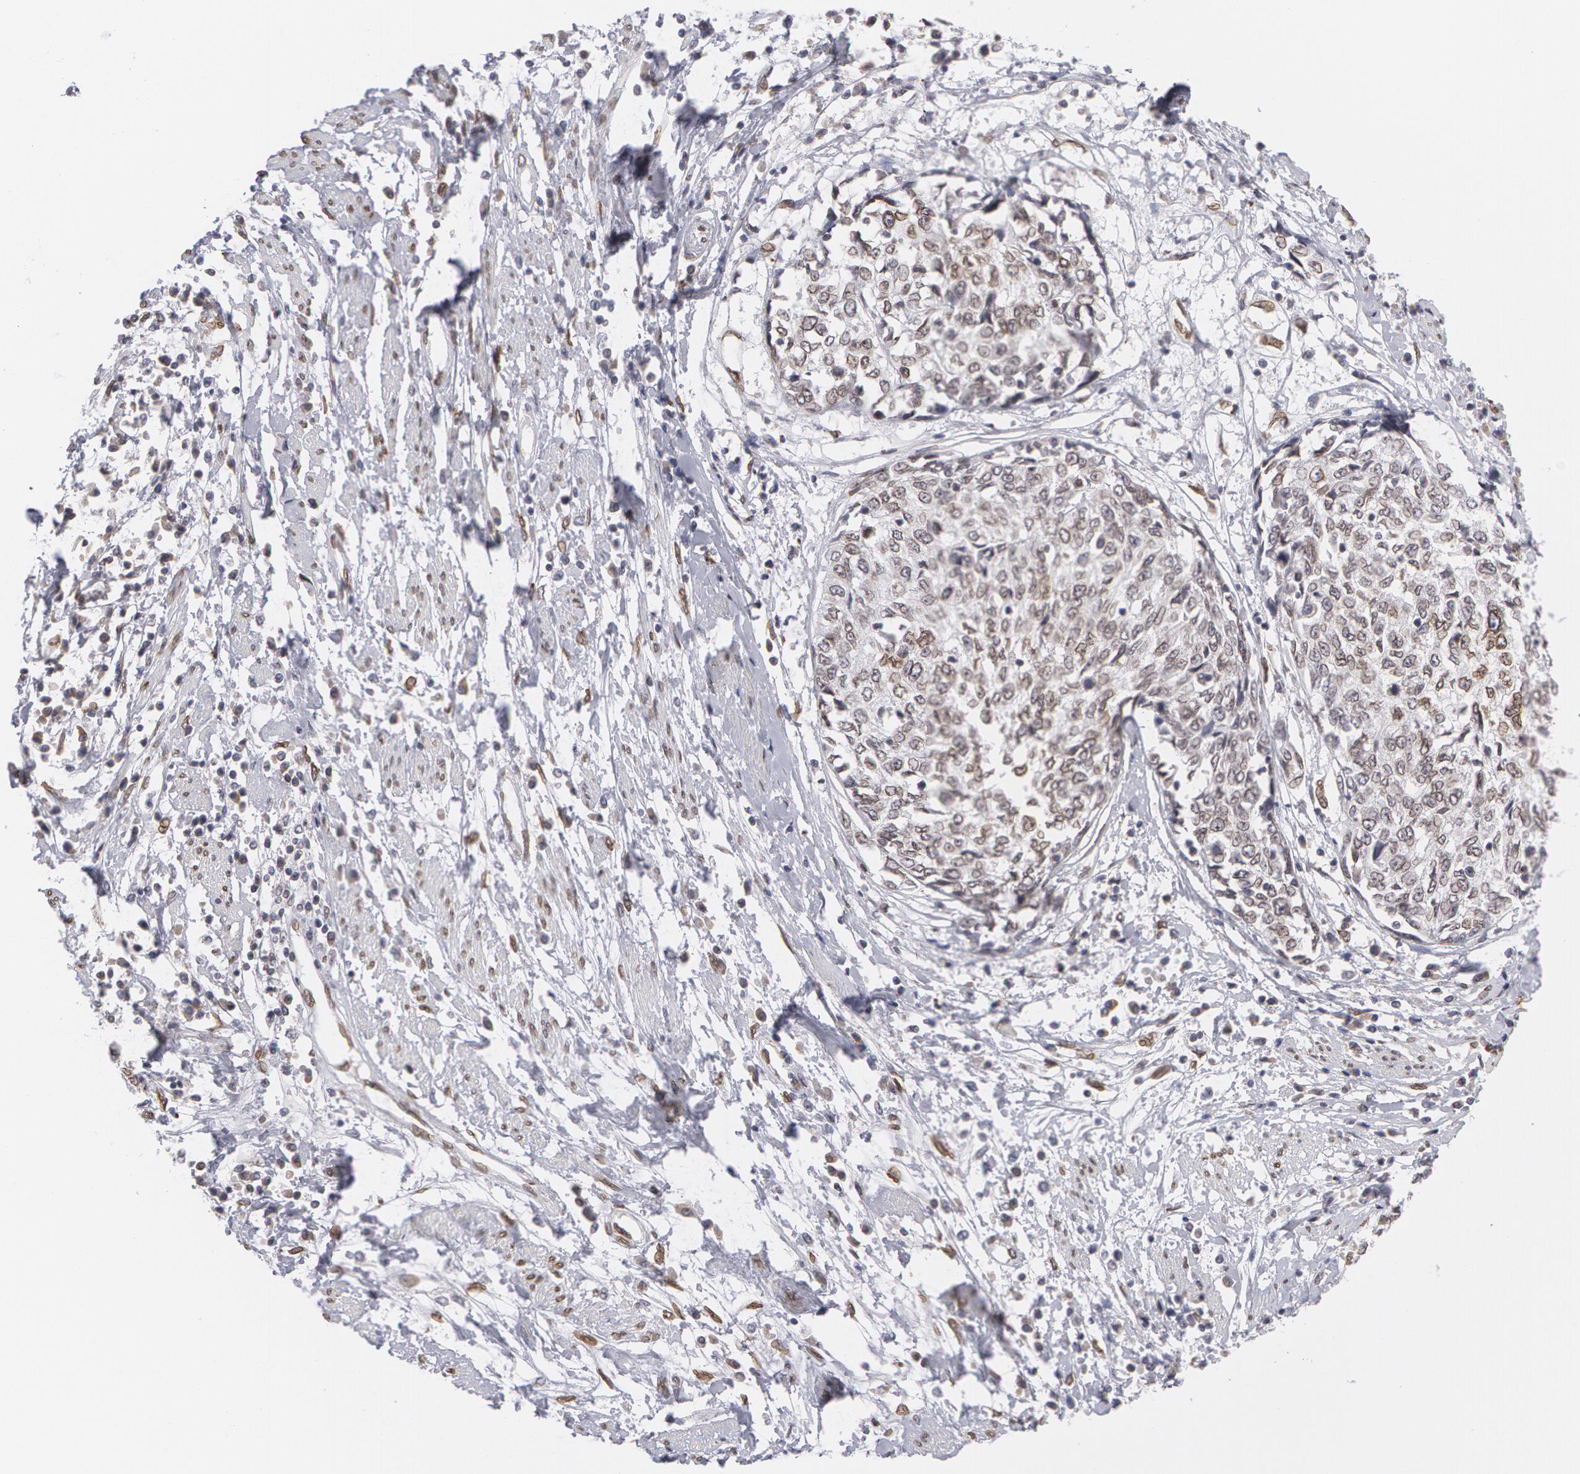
{"staining": {"intensity": "weak", "quantity": "<25%", "location": "nuclear"}, "tissue": "cervical cancer", "cell_type": "Tumor cells", "image_type": "cancer", "snomed": [{"axis": "morphology", "description": "Squamous cell carcinoma, NOS"}, {"axis": "topography", "description": "Cervix"}], "caption": "This is a photomicrograph of immunohistochemistry staining of cervical cancer (squamous cell carcinoma), which shows no positivity in tumor cells.", "gene": "EMD", "patient": {"sex": "female", "age": 57}}